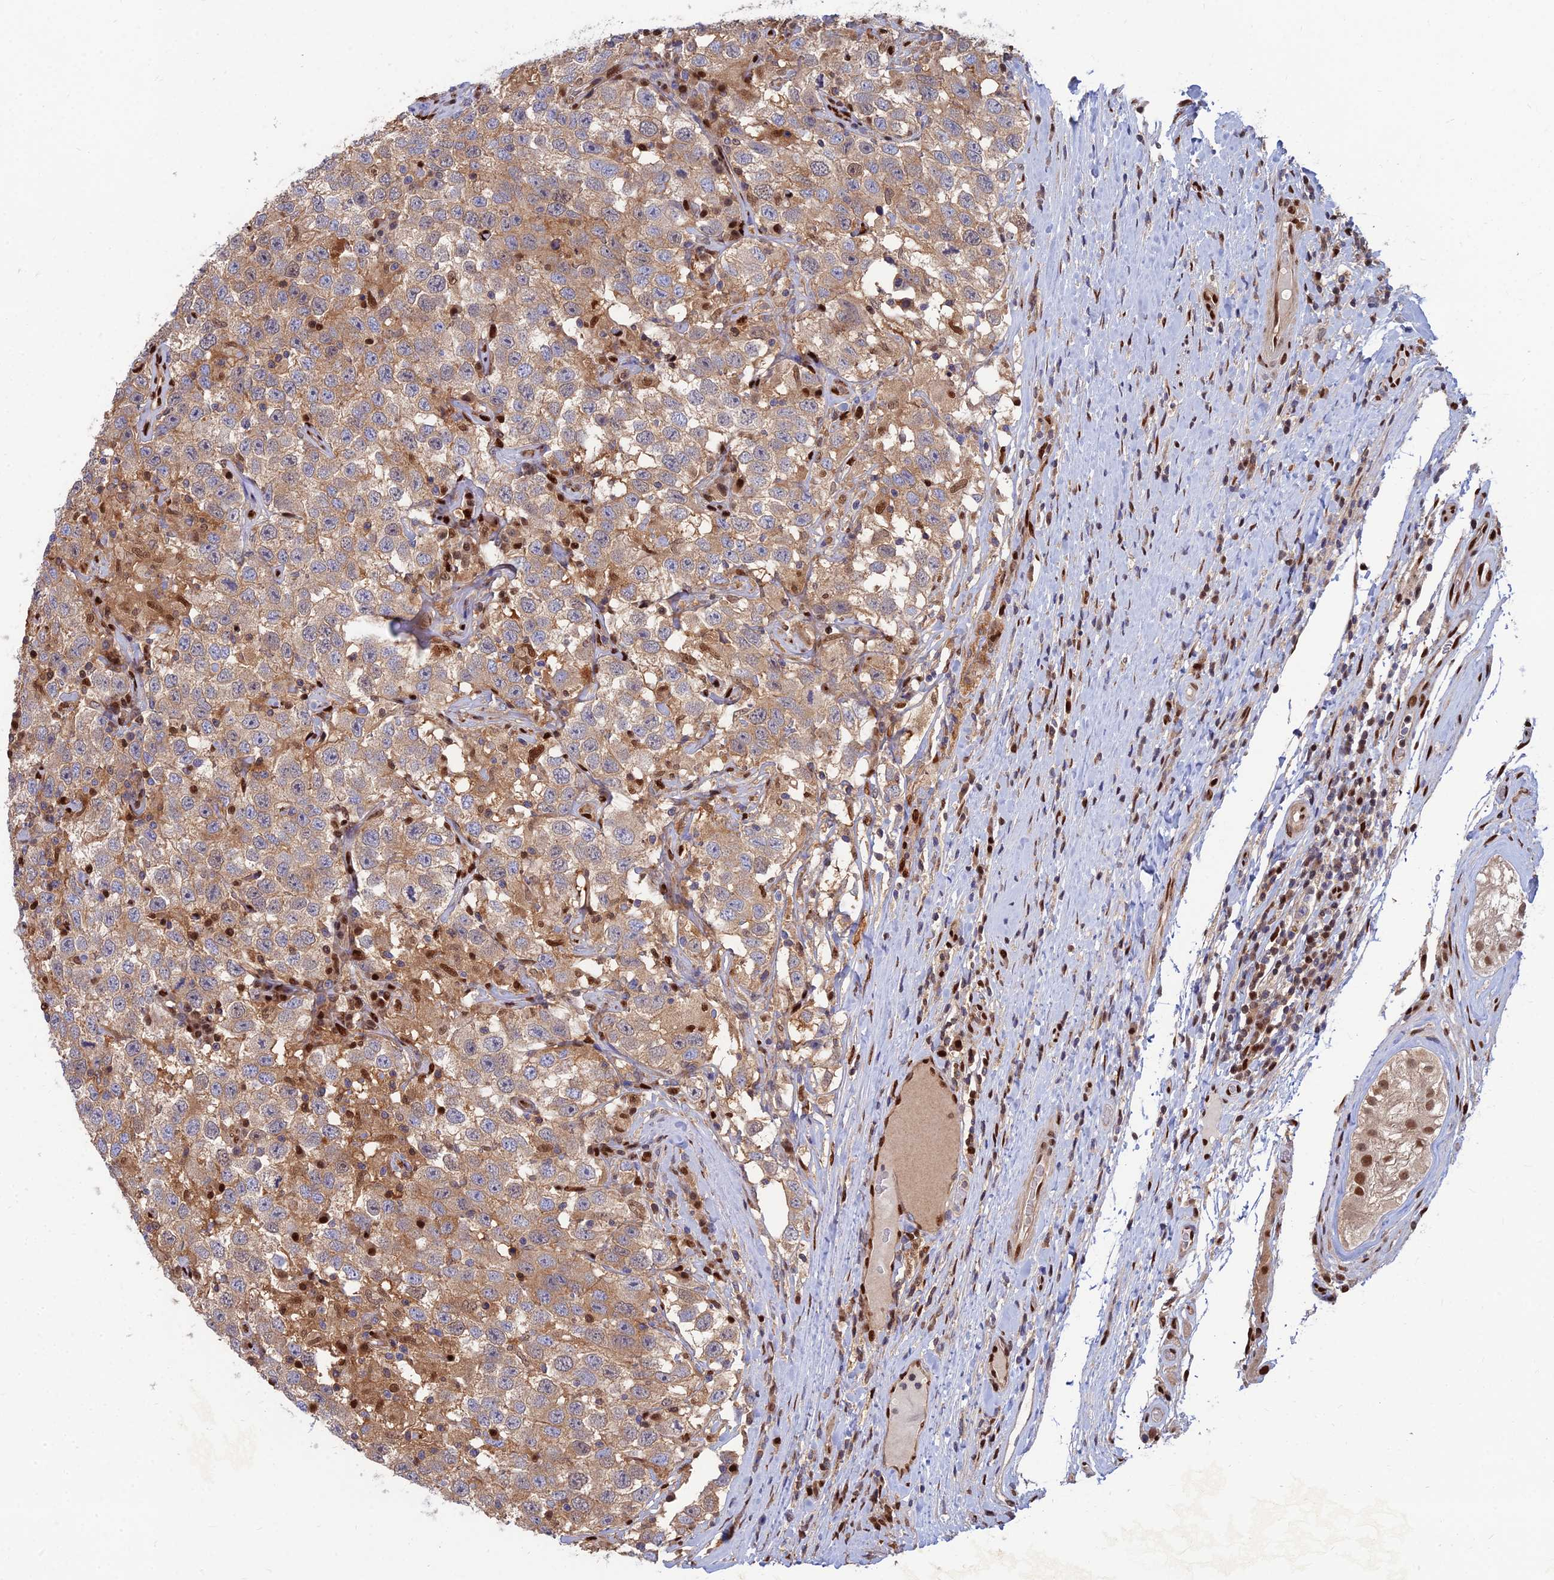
{"staining": {"intensity": "moderate", "quantity": "25%-75%", "location": "cytoplasmic/membranous"}, "tissue": "testis cancer", "cell_type": "Tumor cells", "image_type": "cancer", "snomed": [{"axis": "morphology", "description": "Seminoma, NOS"}, {"axis": "topography", "description": "Testis"}], "caption": "There is medium levels of moderate cytoplasmic/membranous staining in tumor cells of testis cancer (seminoma), as demonstrated by immunohistochemical staining (brown color).", "gene": "DNPEP", "patient": {"sex": "male", "age": 41}}